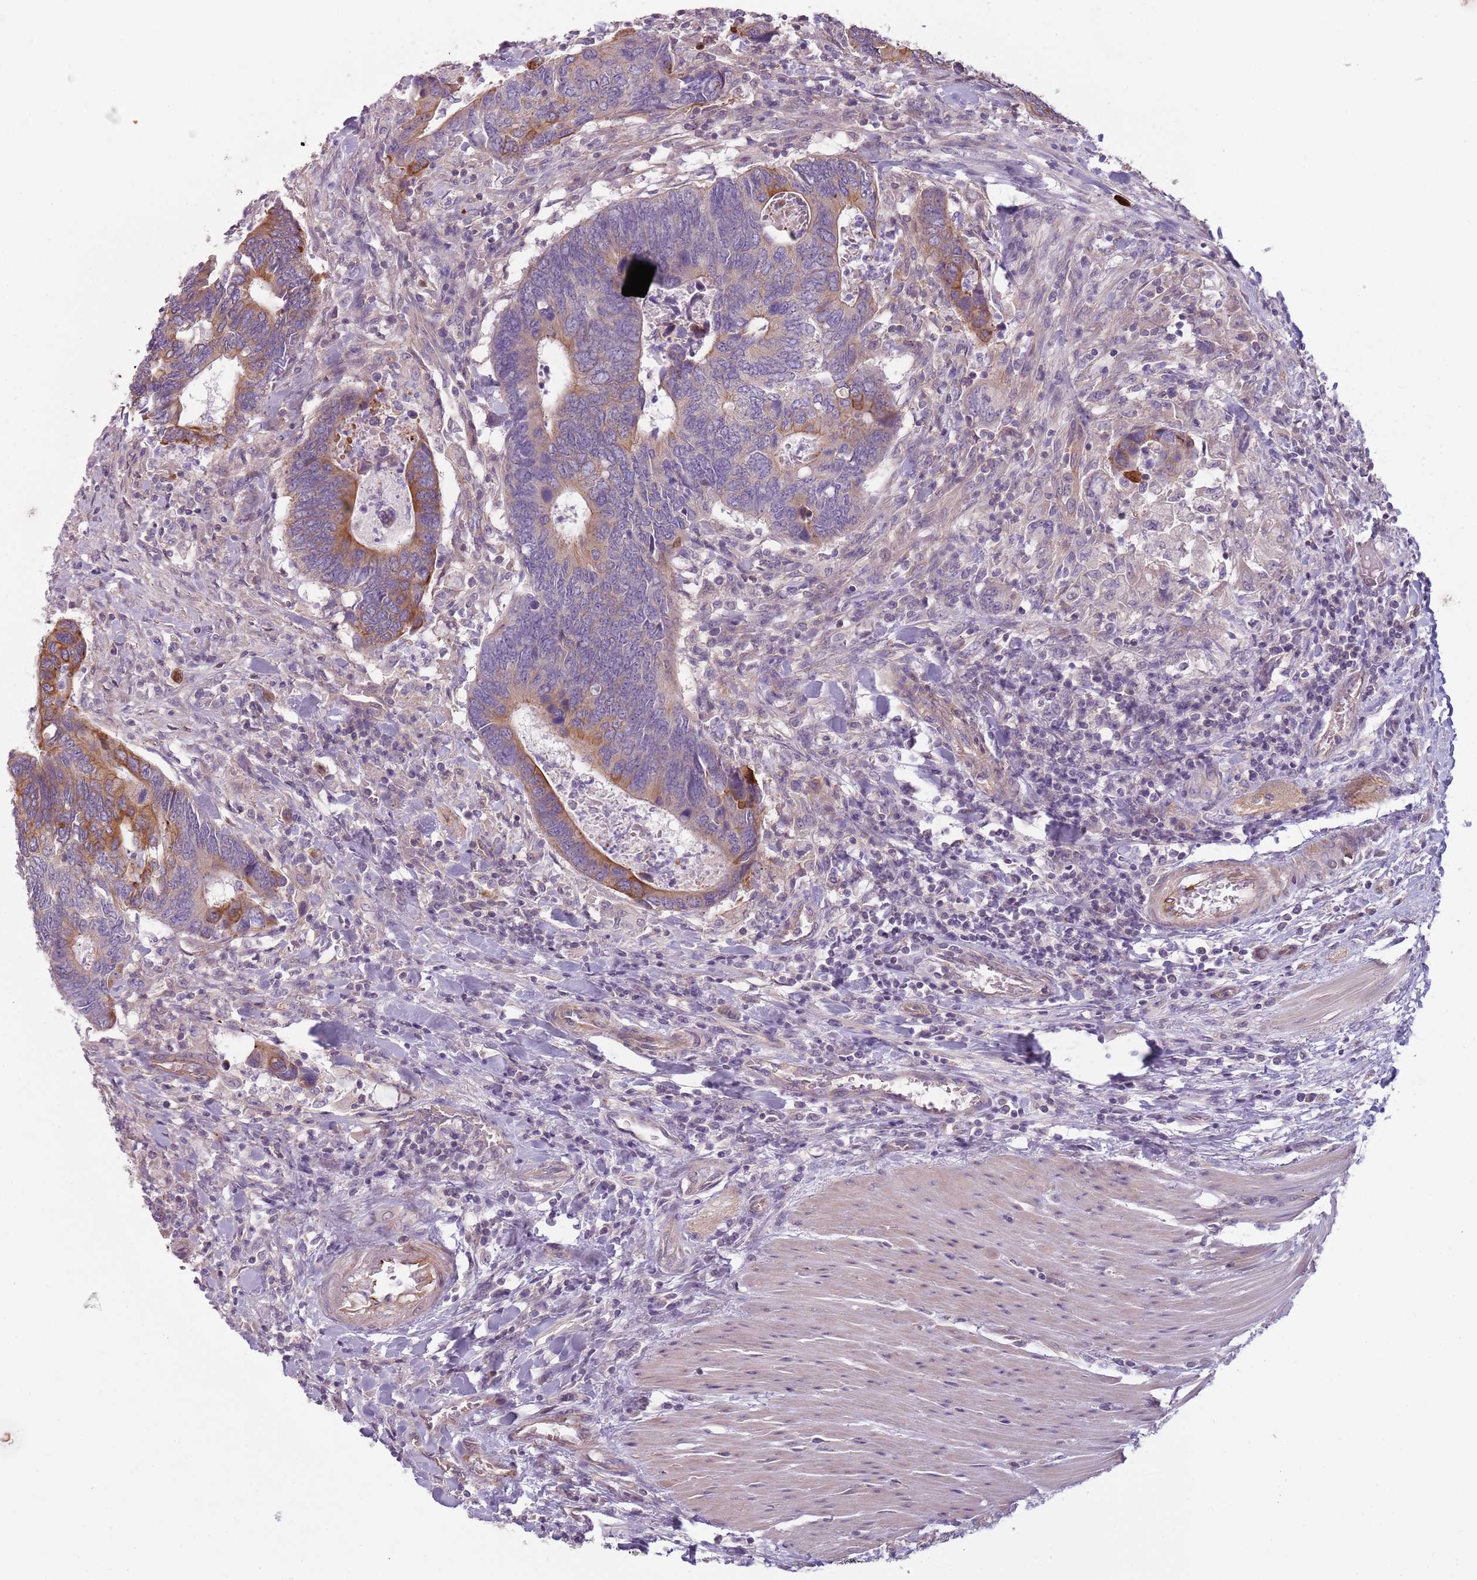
{"staining": {"intensity": "moderate", "quantity": "25%-75%", "location": "cytoplasmic/membranous"}, "tissue": "colorectal cancer", "cell_type": "Tumor cells", "image_type": "cancer", "snomed": [{"axis": "morphology", "description": "Adenocarcinoma, NOS"}, {"axis": "topography", "description": "Colon"}], "caption": "The image displays immunohistochemical staining of colorectal cancer. There is moderate cytoplasmic/membranous expression is seen in approximately 25%-75% of tumor cells.", "gene": "TLCD2", "patient": {"sex": "male", "age": 87}}